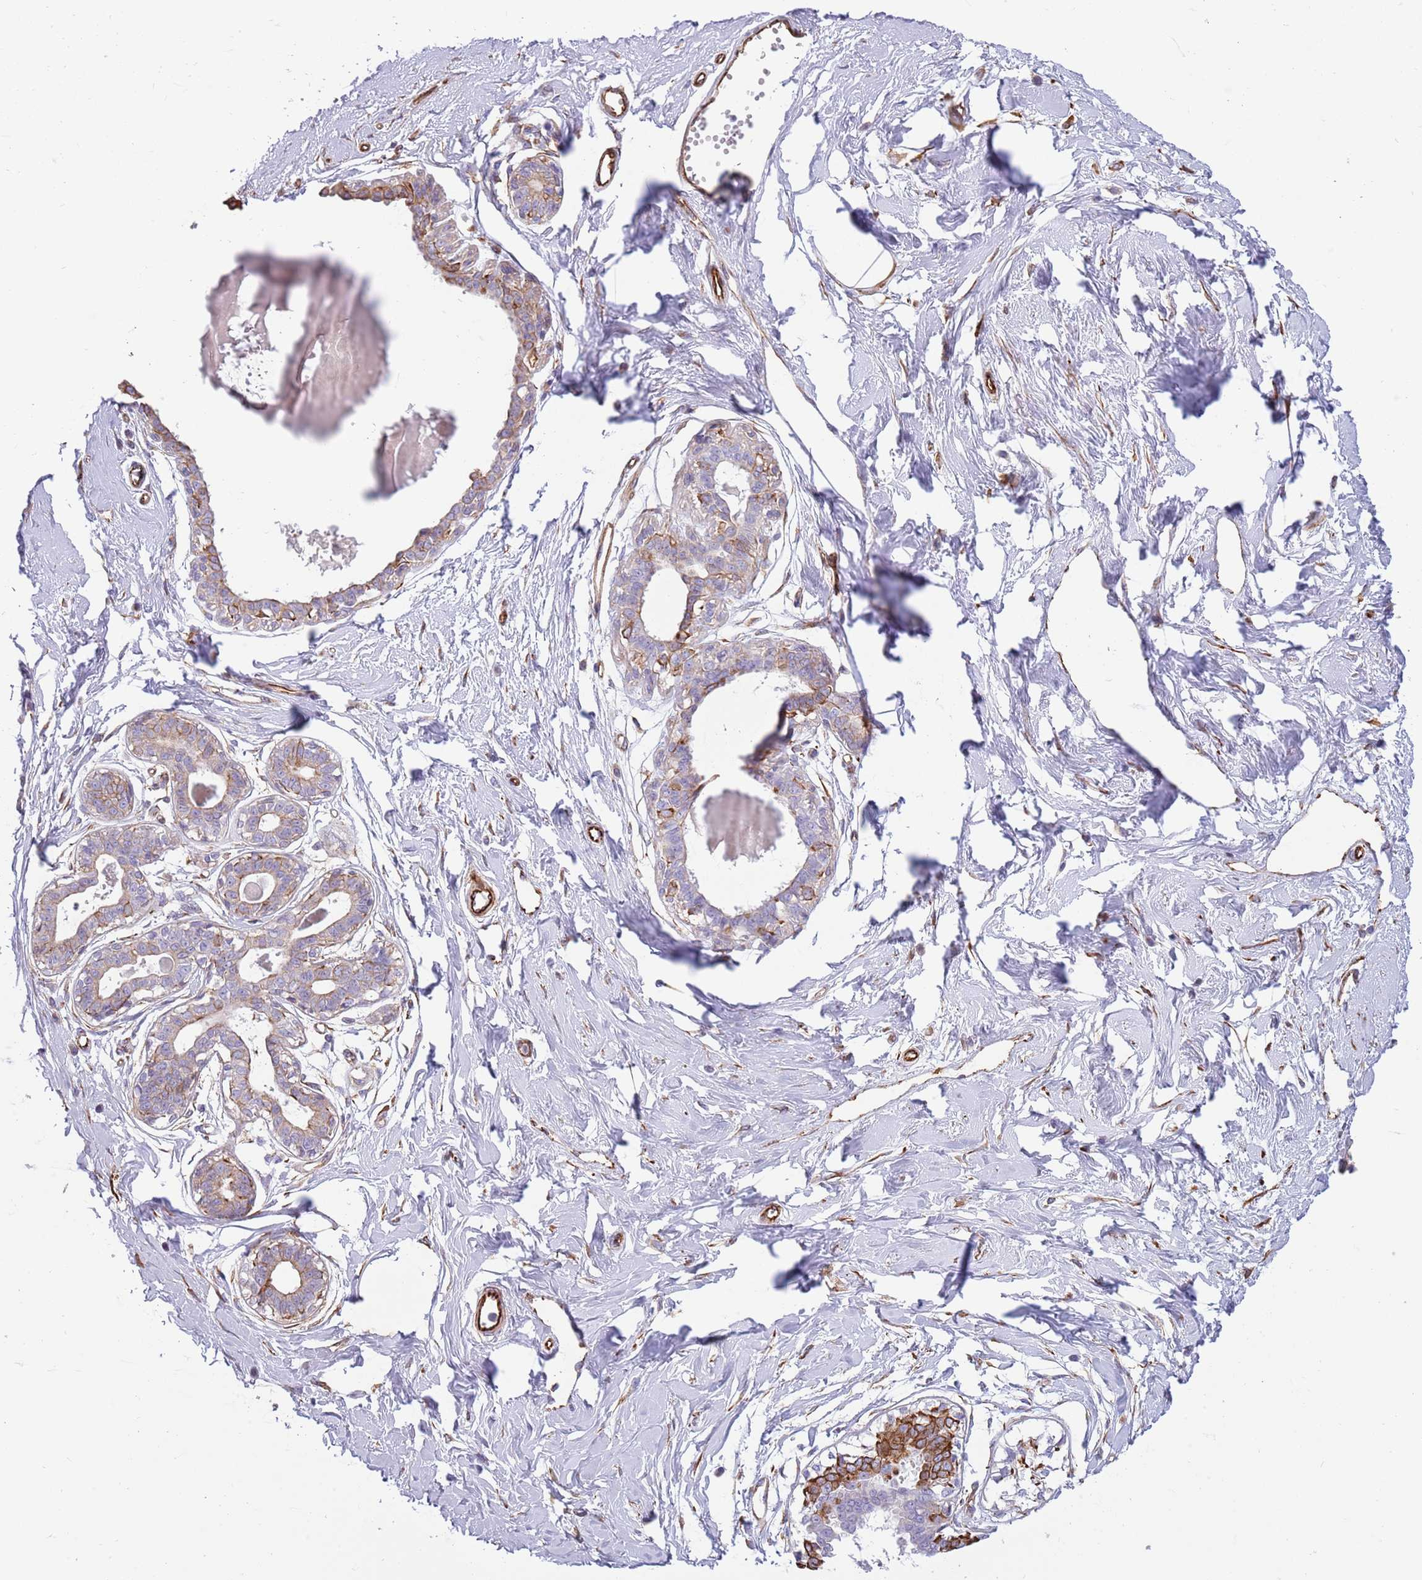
{"staining": {"intensity": "negative", "quantity": "none", "location": "none"}, "tissue": "breast", "cell_type": "Adipocytes", "image_type": "normal", "snomed": [{"axis": "morphology", "description": "Normal tissue, NOS"}, {"axis": "topography", "description": "Breast"}], "caption": "Protein analysis of benign breast displays no significant expression in adipocytes. The staining was performed using DAB to visualize the protein expression in brown, while the nuclei were stained in blue with hematoxylin (Magnification: 20x).", "gene": "MOGAT1", "patient": {"sex": "female", "age": 45}}